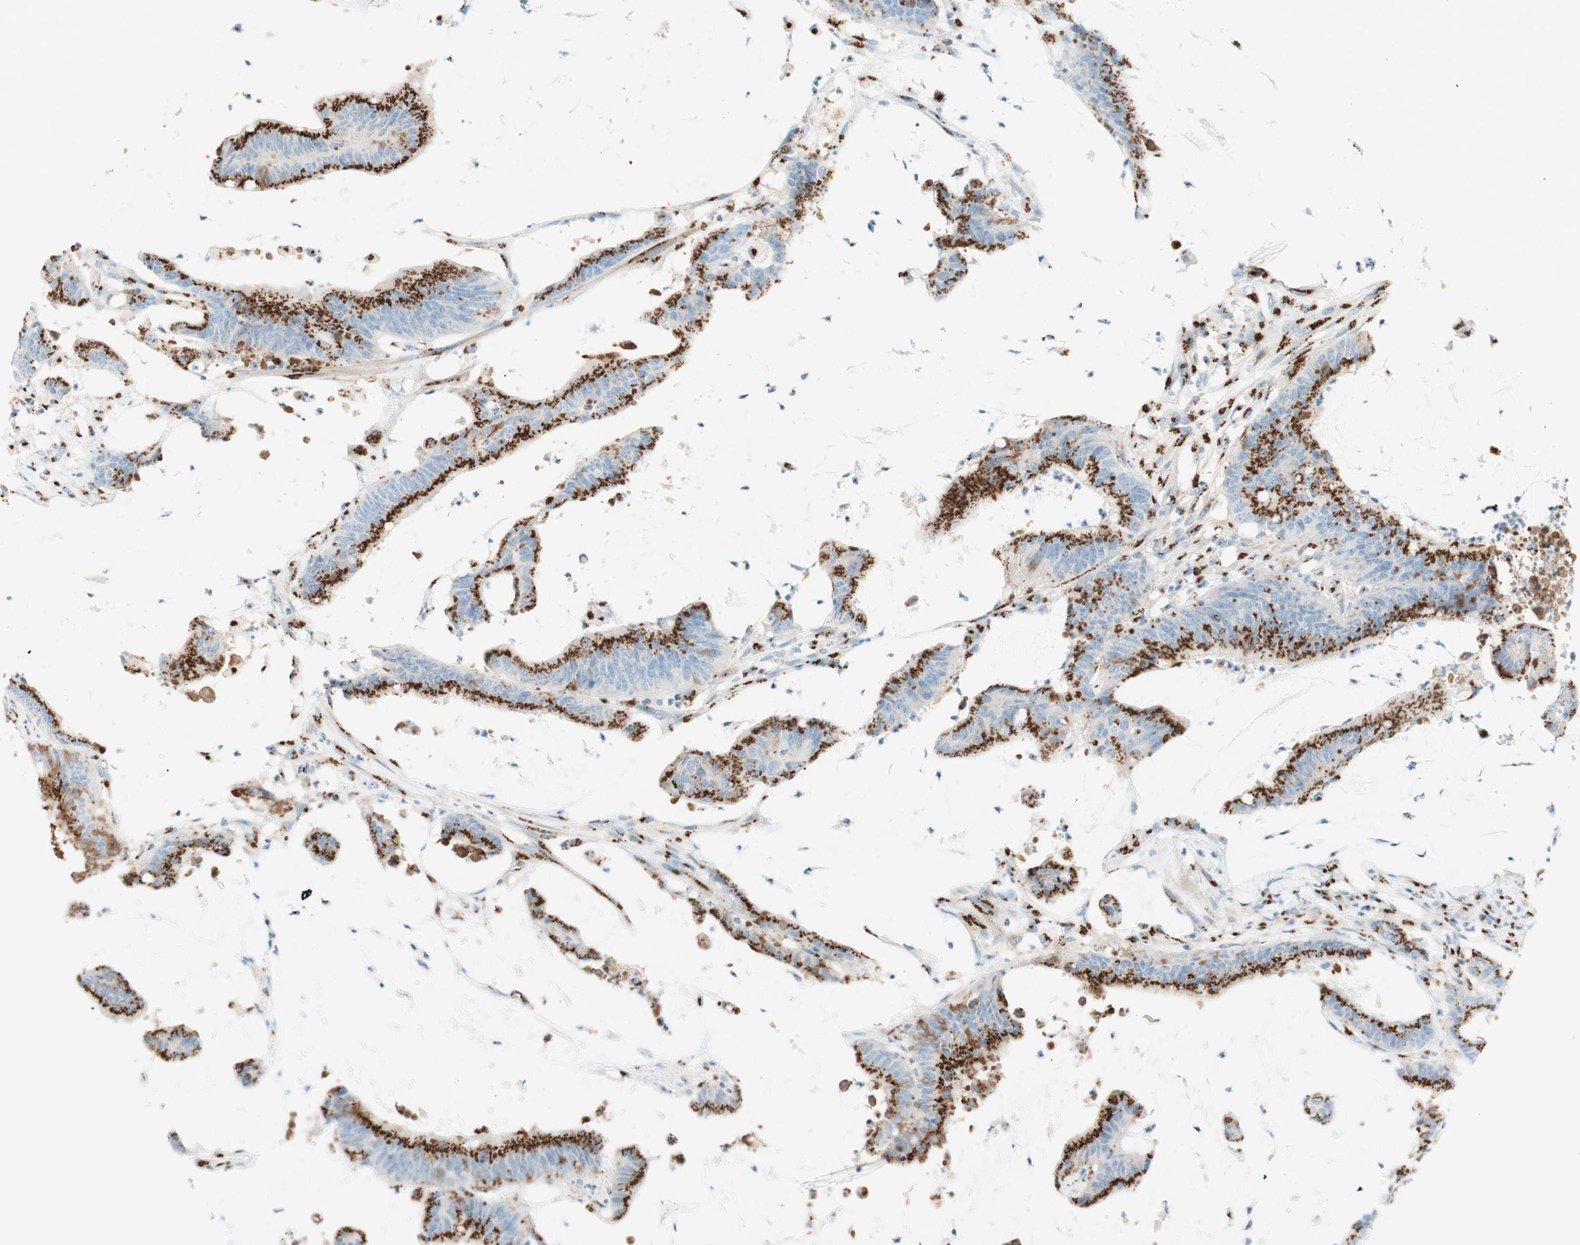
{"staining": {"intensity": "strong", "quantity": ">75%", "location": "cytoplasmic/membranous"}, "tissue": "colorectal cancer", "cell_type": "Tumor cells", "image_type": "cancer", "snomed": [{"axis": "morphology", "description": "Adenocarcinoma, NOS"}, {"axis": "topography", "description": "Rectum"}], "caption": "The photomicrograph reveals a brown stain indicating the presence of a protein in the cytoplasmic/membranous of tumor cells in colorectal cancer. Using DAB (3,3'-diaminobenzidine) (brown) and hematoxylin (blue) stains, captured at high magnification using brightfield microscopy.", "gene": "GOLGB1", "patient": {"sex": "female", "age": 66}}